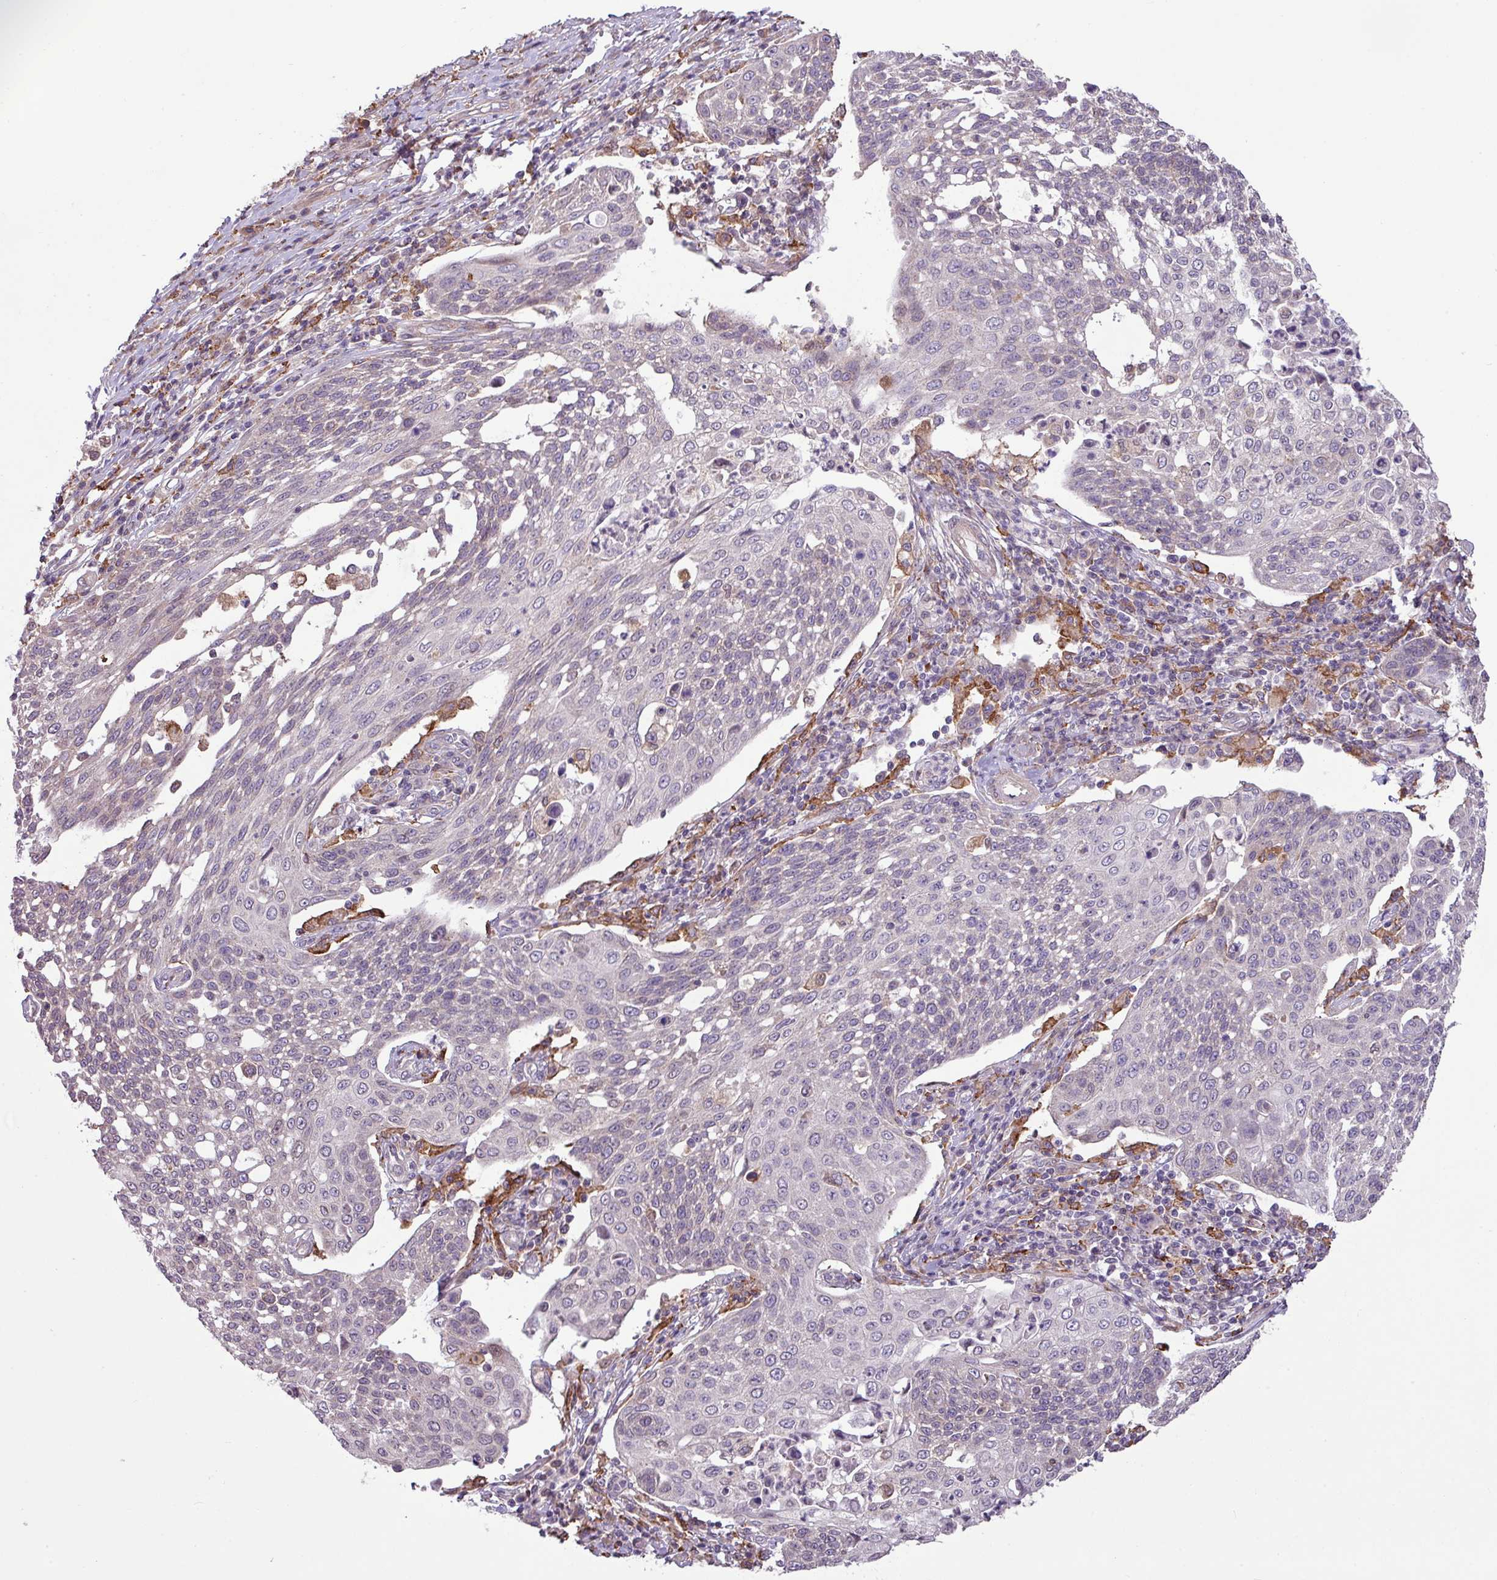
{"staining": {"intensity": "negative", "quantity": "none", "location": "none"}, "tissue": "cervical cancer", "cell_type": "Tumor cells", "image_type": "cancer", "snomed": [{"axis": "morphology", "description": "Squamous cell carcinoma, NOS"}, {"axis": "topography", "description": "Cervix"}], "caption": "Immunohistochemical staining of human cervical squamous cell carcinoma demonstrates no significant expression in tumor cells.", "gene": "ARHGEF25", "patient": {"sex": "female", "age": 34}}